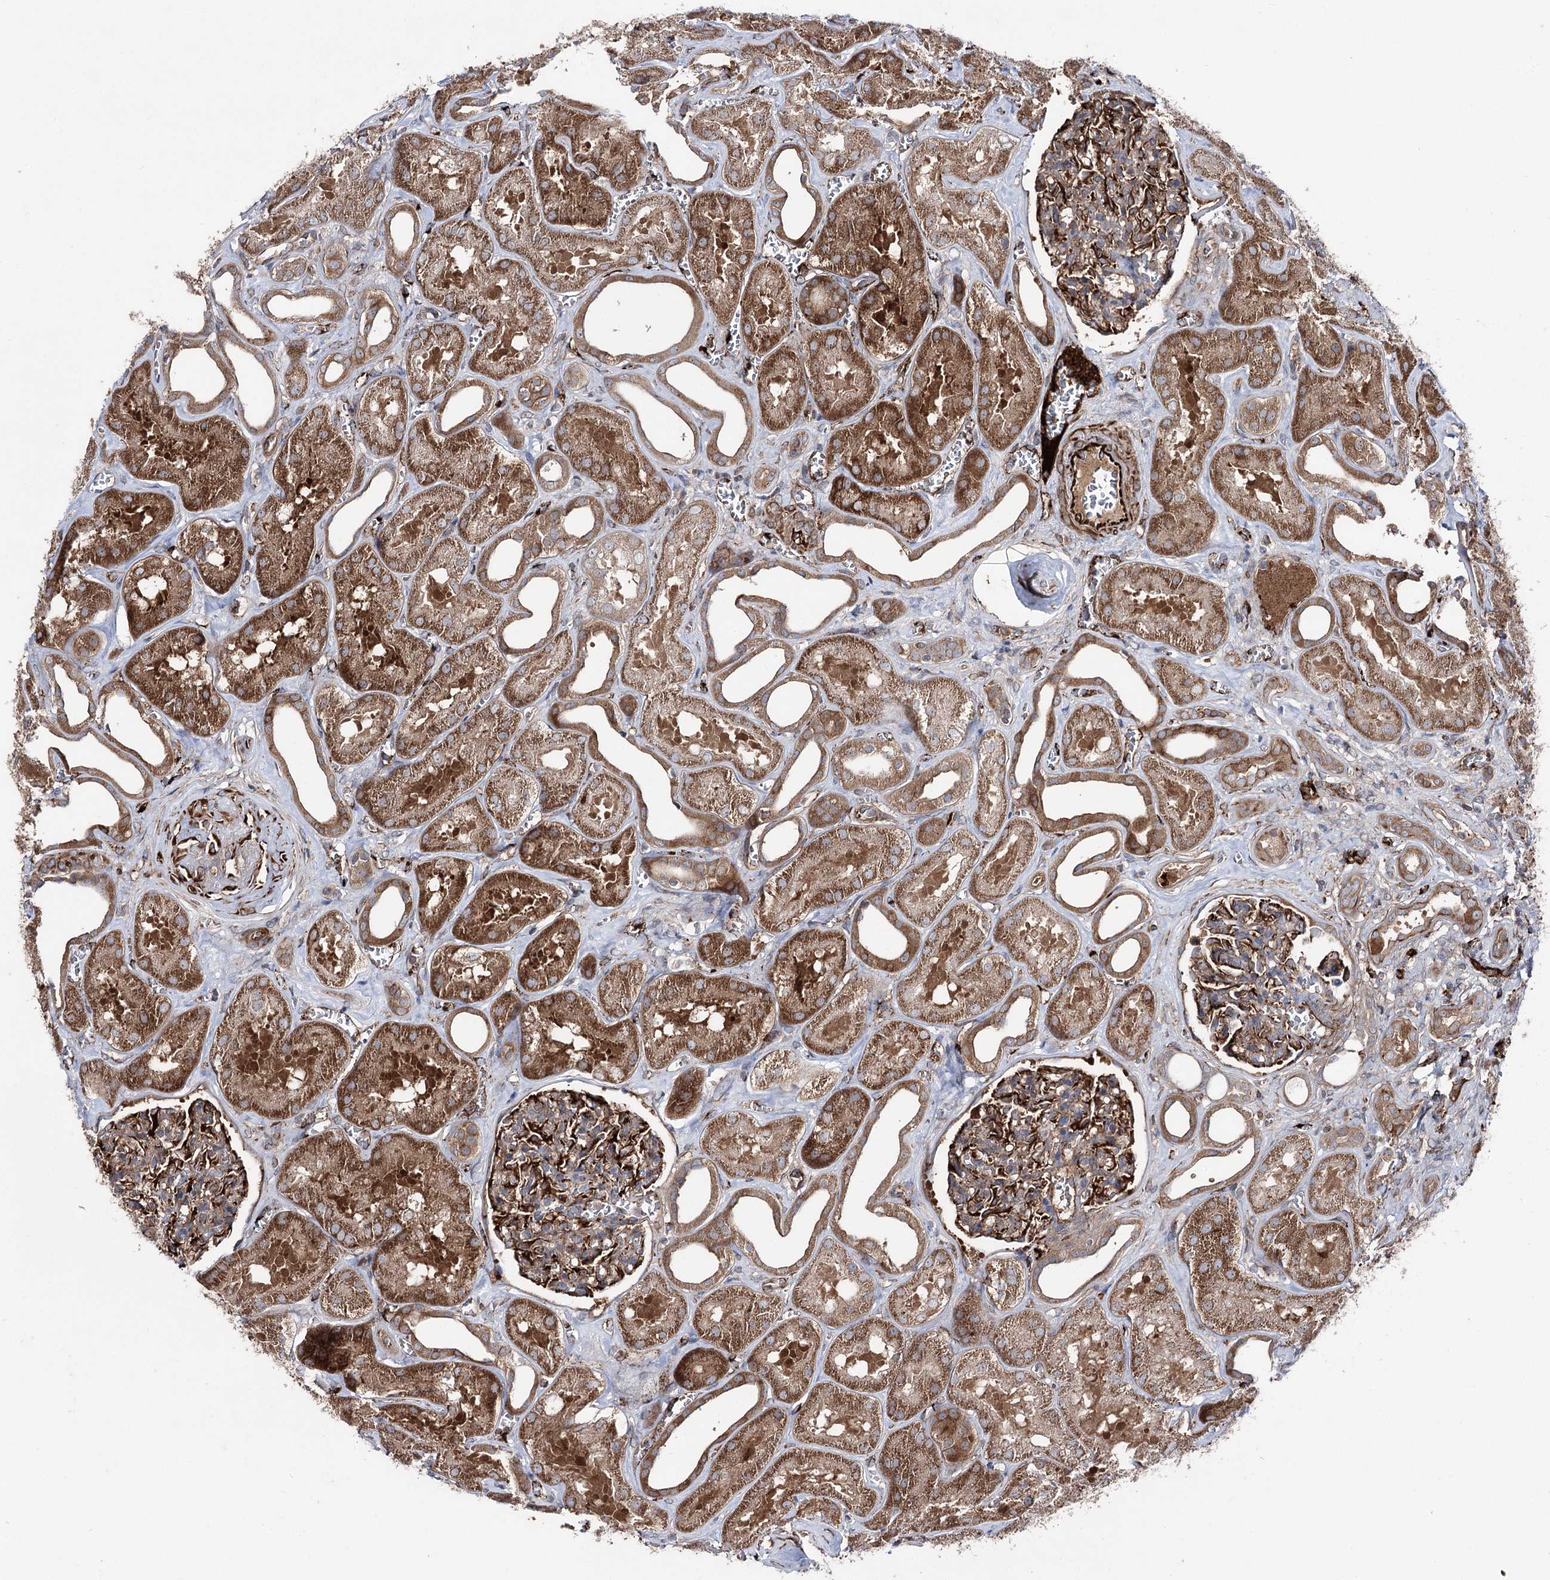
{"staining": {"intensity": "strong", "quantity": "<25%", "location": "cytoplasmic/membranous"}, "tissue": "kidney", "cell_type": "Cells in glomeruli", "image_type": "normal", "snomed": [{"axis": "morphology", "description": "Normal tissue, NOS"}, {"axis": "morphology", "description": "Adenocarcinoma, NOS"}, {"axis": "topography", "description": "Kidney"}], "caption": "Kidney was stained to show a protein in brown. There is medium levels of strong cytoplasmic/membranous positivity in approximately <25% of cells in glomeruli. The staining was performed using DAB, with brown indicating positive protein expression. Nuclei are stained blue with hematoxylin.", "gene": "MIB1", "patient": {"sex": "female", "age": 68}}